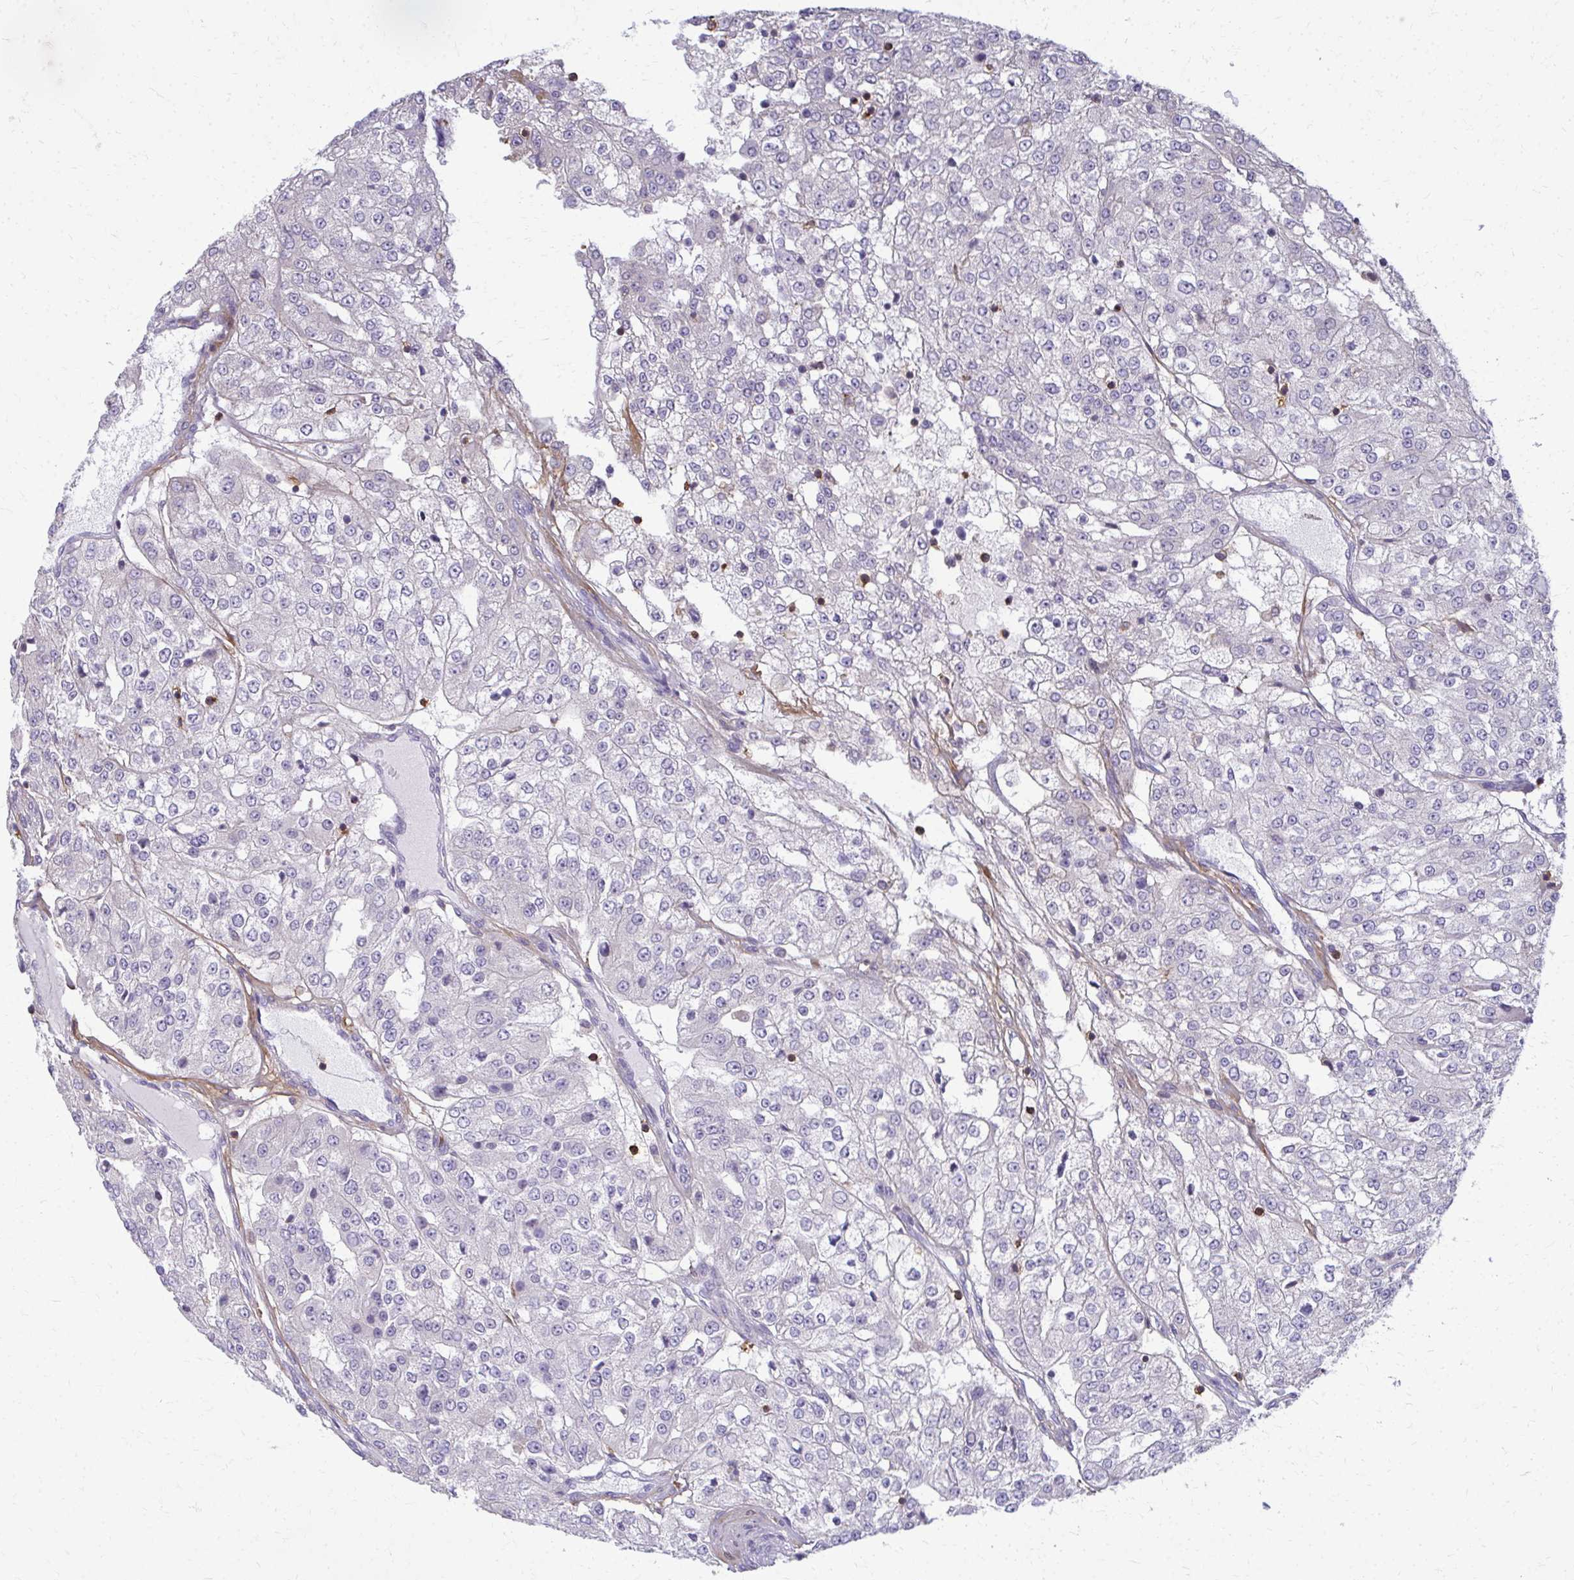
{"staining": {"intensity": "negative", "quantity": "none", "location": "none"}, "tissue": "renal cancer", "cell_type": "Tumor cells", "image_type": "cancer", "snomed": [{"axis": "morphology", "description": "Adenocarcinoma, NOS"}, {"axis": "topography", "description": "Kidney"}], "caption": "Immunohistochemistry micrograph of renal adenocarcinoma stained for a protein (brown), which reveals no positivity in tumor cells.", "gene": "AP5M1", "patient": {"sex": "female", "age": 63}}